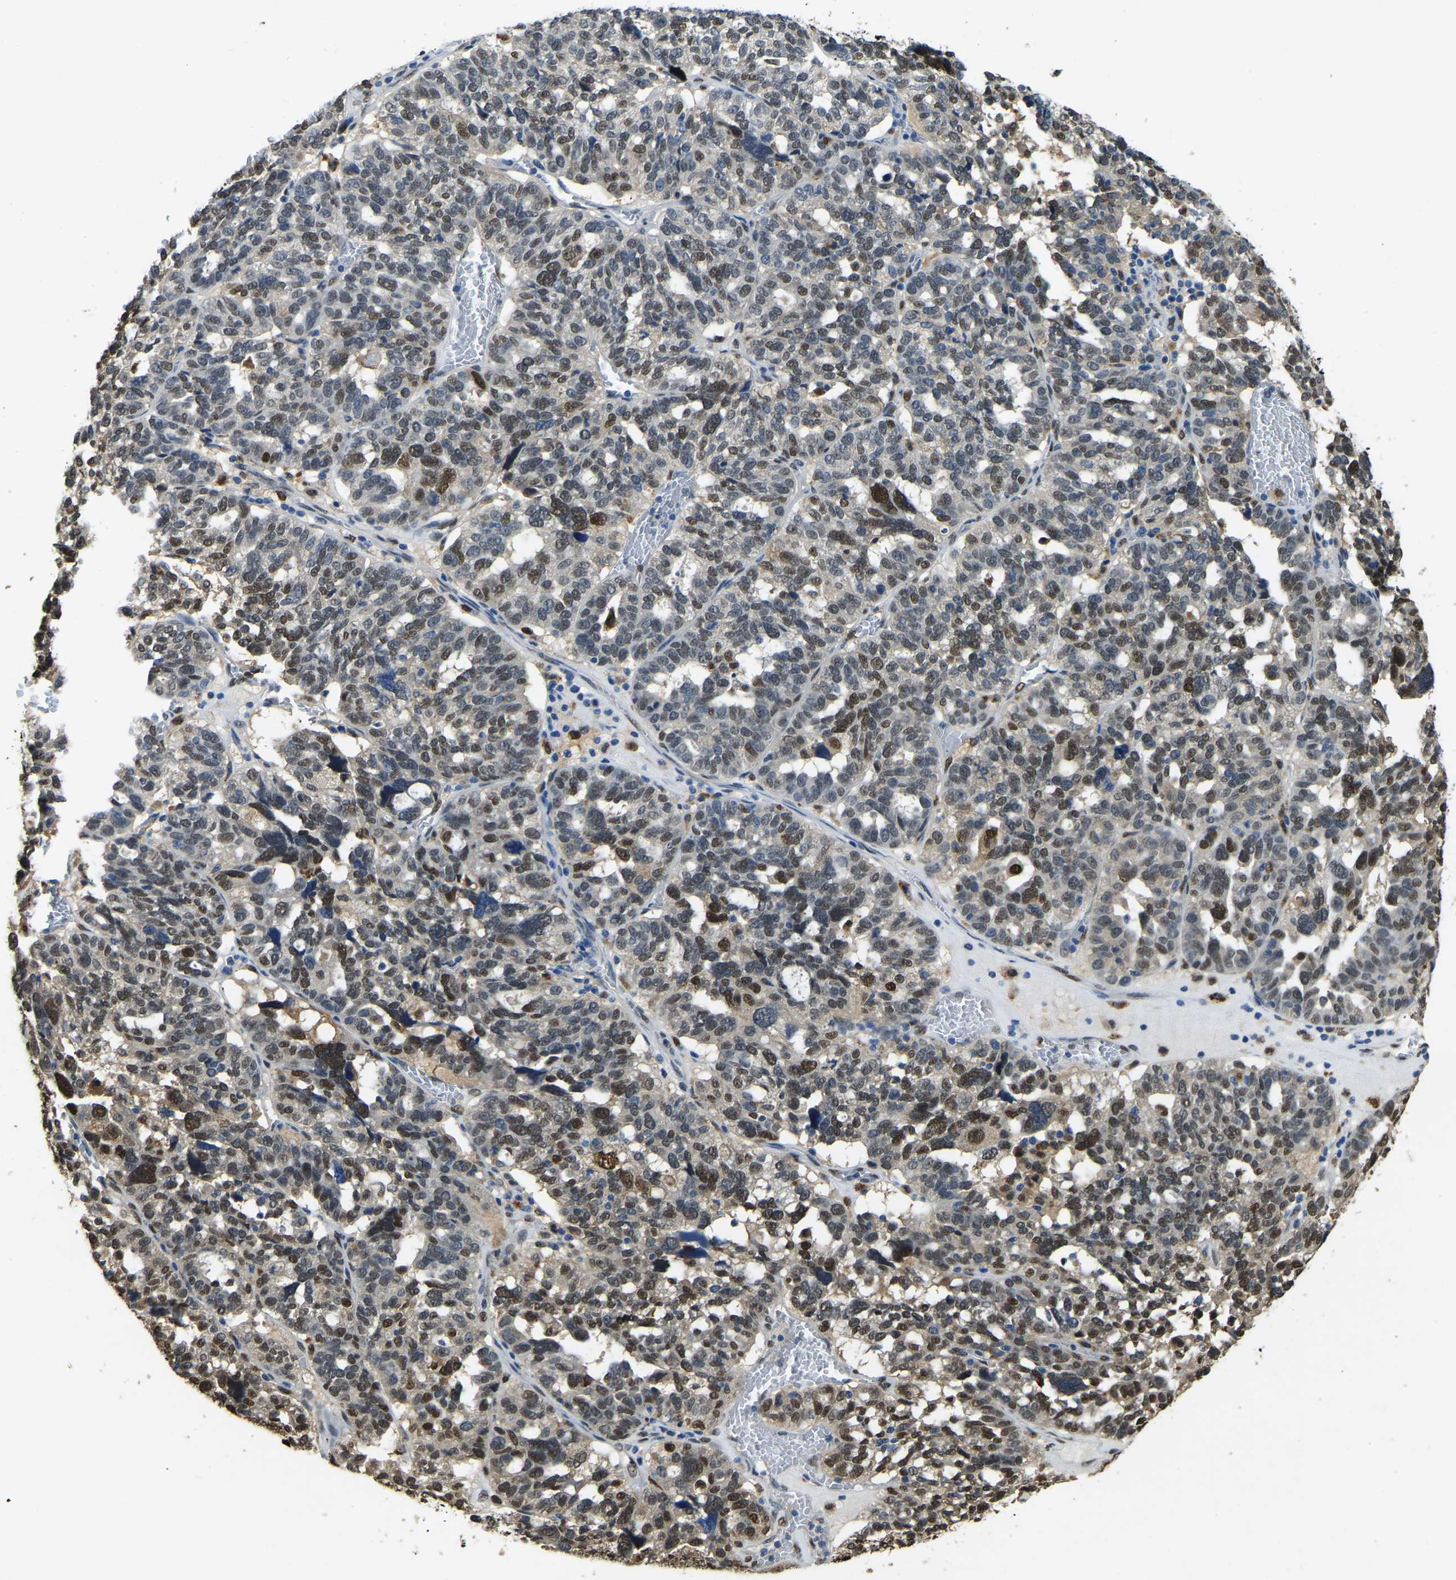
{"staining": {"intensity": "strong", "quantity": "25%-75%", "location": "nuclear"}, "tissue": "ovarian cancer", "cell_type": "Tumor cells", "image_type": "cancer", "snomed": [{"axis": "morphology", "description": "Cystadenocarcinoma, serous, NOS"}, {"axis": "topography", "description": "Ovary"}], "caption": "A brown stain labels strong nuclear staining of a protein in ovarian cancer tumor cells.", "gene": "NANS", "patient": {"sex": "female", "age": 59}}